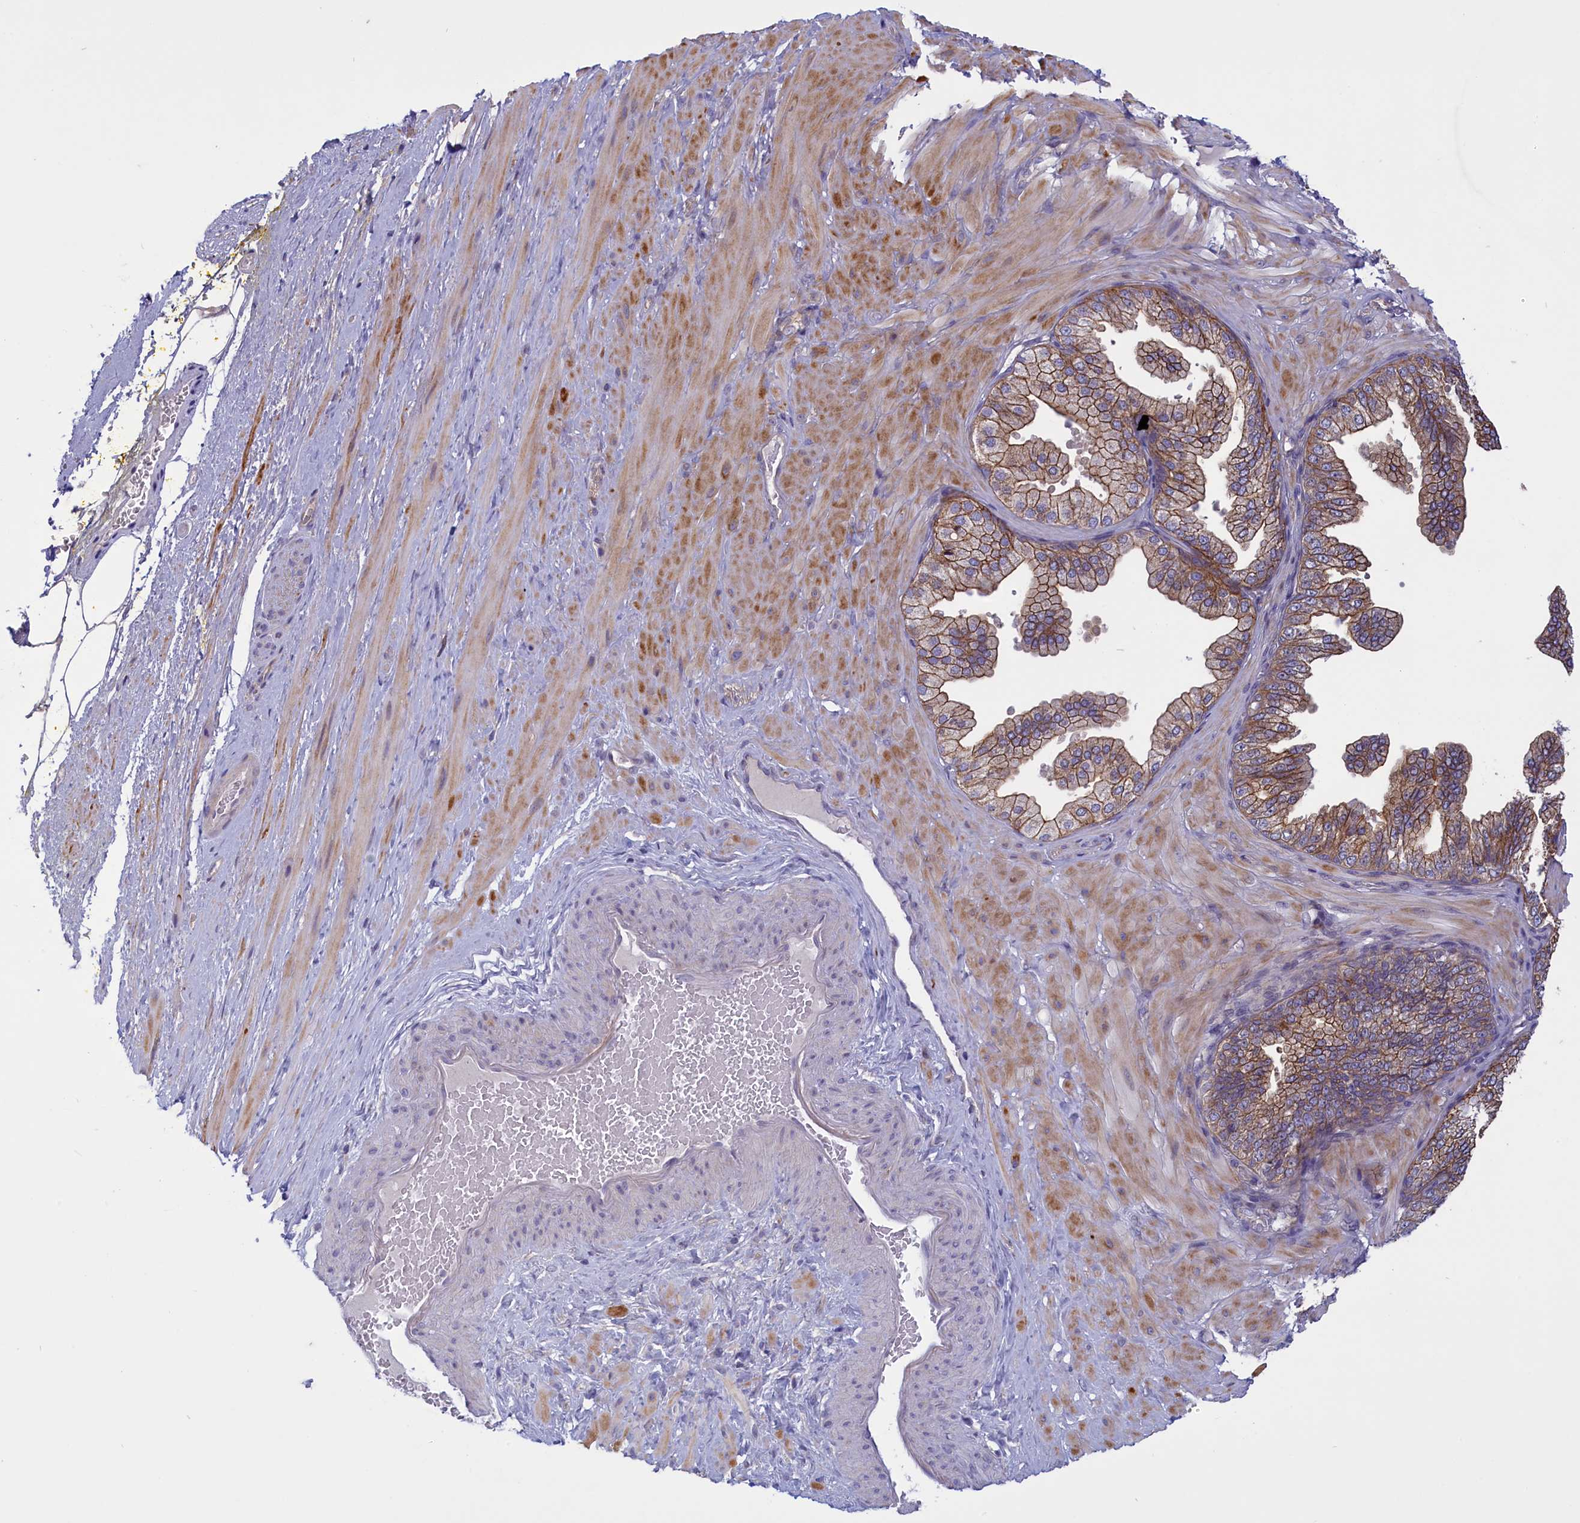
{"staining": {"intensity": "negative", "quantity": "none", "location": "none"}, "tissue": "adipose tissue", "cell_type": "Adipocytes", "image_type": "normal", "snomed": [{"axis": "morphology", "description": "Normal tissue, NOS"}, {"axis": "morphology", "description": "Adenocarcinoma, Low grade"}, {"axis": "topography", "description": "Prostate"}, {"axis": "topography", "description": "Peripheral nerve tissue"}], "caption": "Human adipose tissue stained for a protein using IHC demonstrates no staining in adipocytes.", "gene": "CORO2A", "patient": {"sex": "male", "age": 63}}